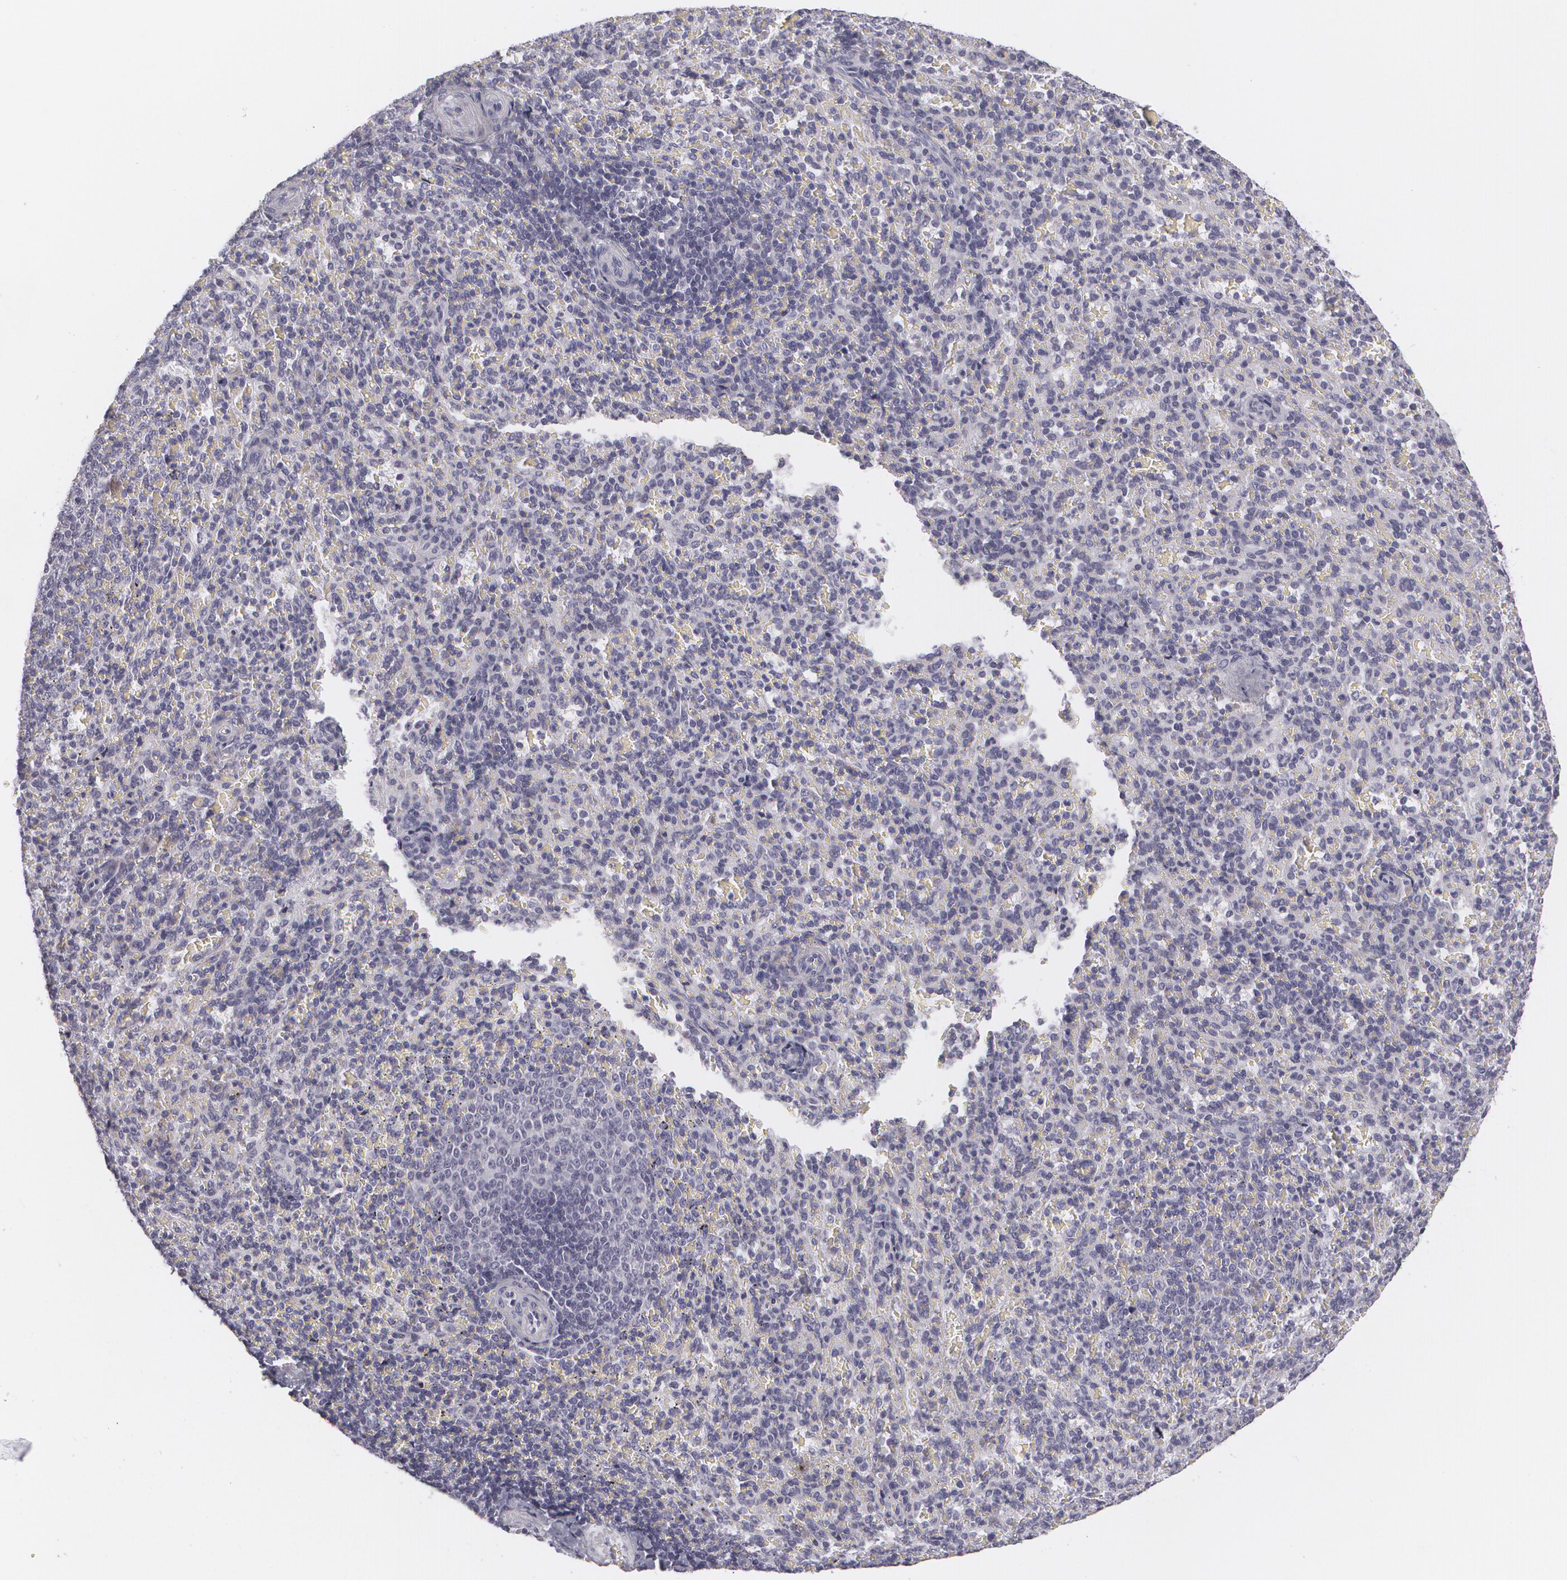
{"staining": {"intensity": "negative", "quantity": "none", "location": "none"}, "tissue": "spleen", "cell_type": "Cells in red pulp", "image_type": "normal", "snomed": [{"axis": "morphology", "description": "Normal tissue, NOS"}, {"axis": "topography", "description": "Spleen"}], "caption": "Spleen was stained to show a protein in brown. There is no significant staining in cells in red pulp. Brightfield microscopy of immunohistochemistry (IHC) stained with DAB (brown) and hematoxylin (blue), captured at high magnification.", "gene": "MBNL3", "patient": {"sex": "female", "age": 21}}